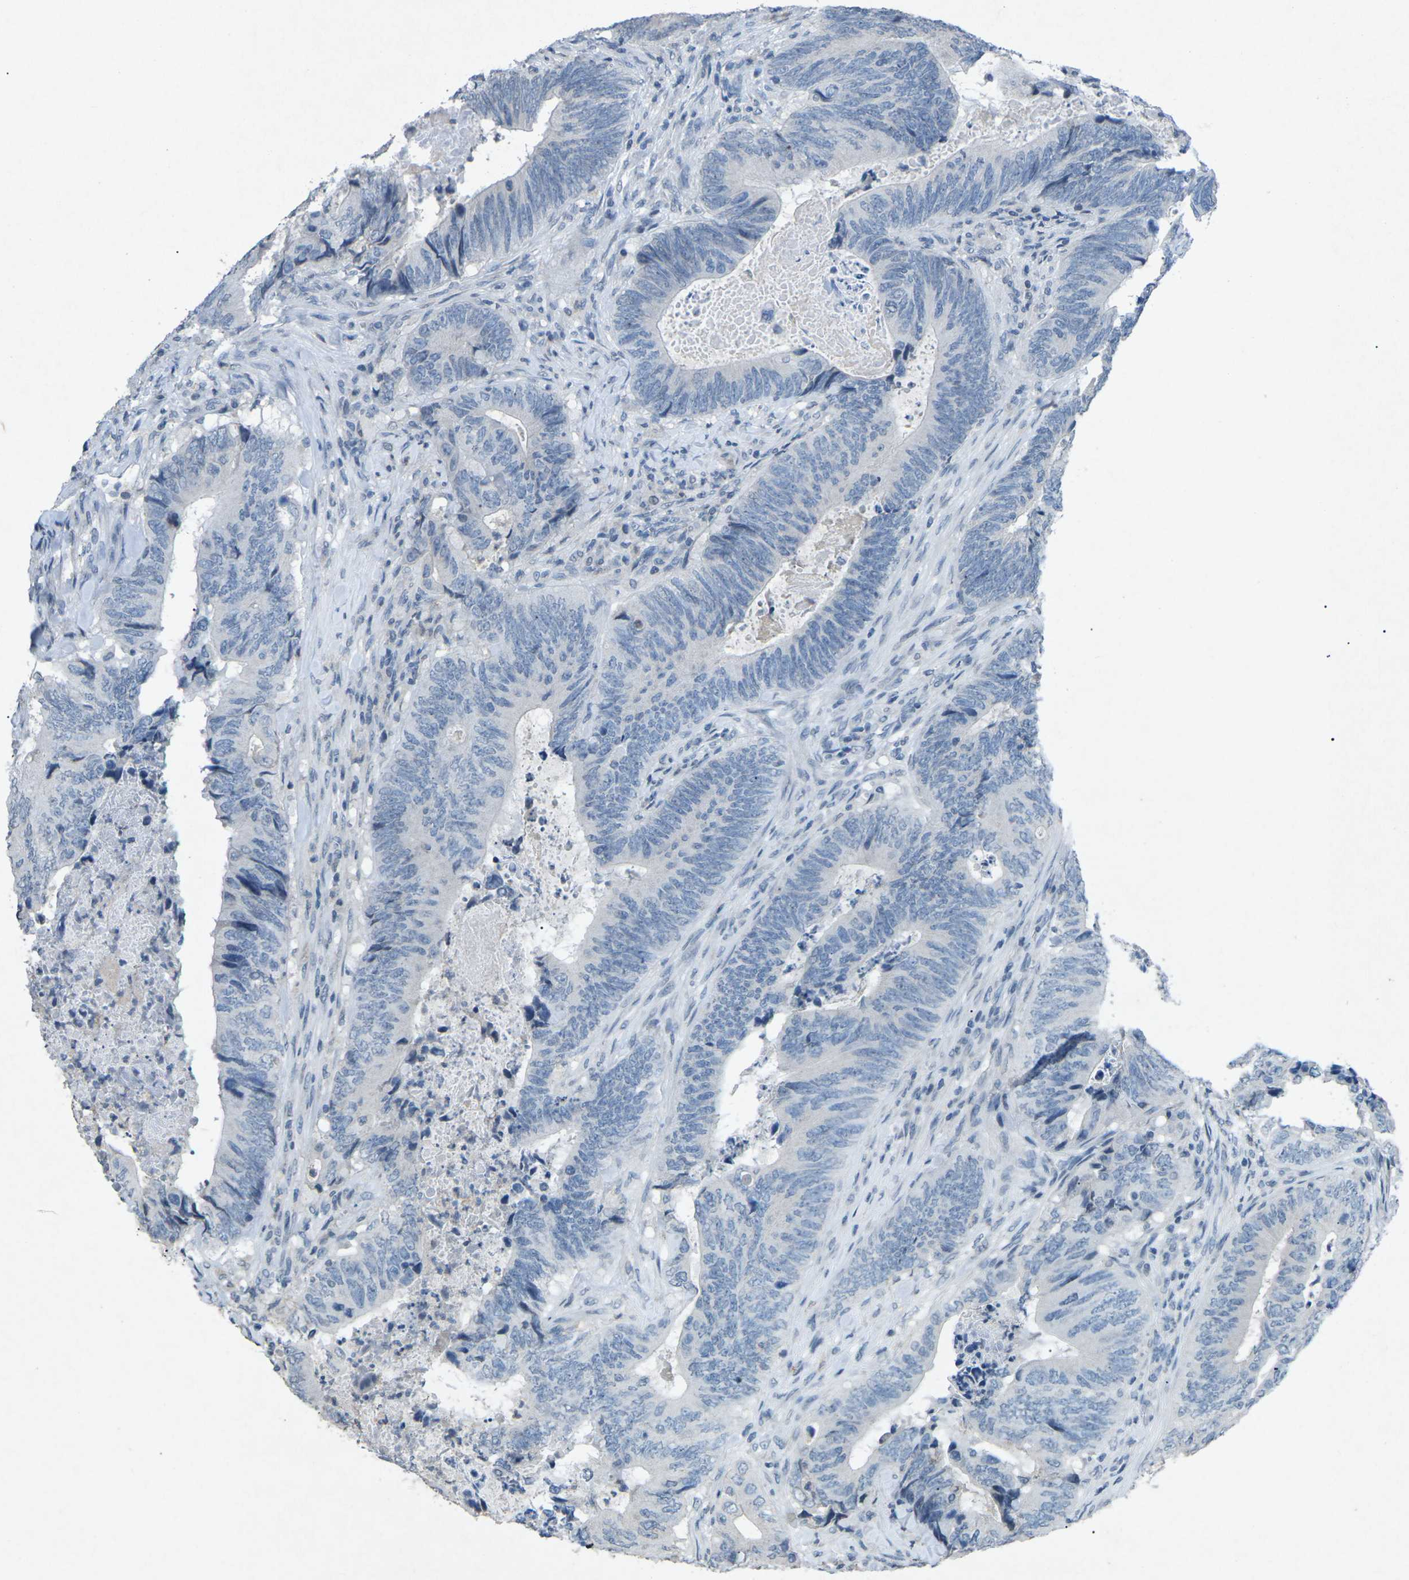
{"staining": {"intensity": "negative", "quantity": "none", "location": "none"}, "tissue": "colorectal cancer", "cell_type": "Tumor cells", "image_type": "cancer", "snomed": [{"axis": "morphology", "description": "Normal tissue, NOS"}, {"axis": "morphology", "description": "Adenocarcinoma, NOS"}, {"axis": "topography", "description": "Colon"}], "caption": "Immunohistochemical staining of colorectal adenocarcinoma demonstrates no significant positivity in tumor cells.", "gene": "A1BG", "patient": {"sex": "male", "age": 56}}